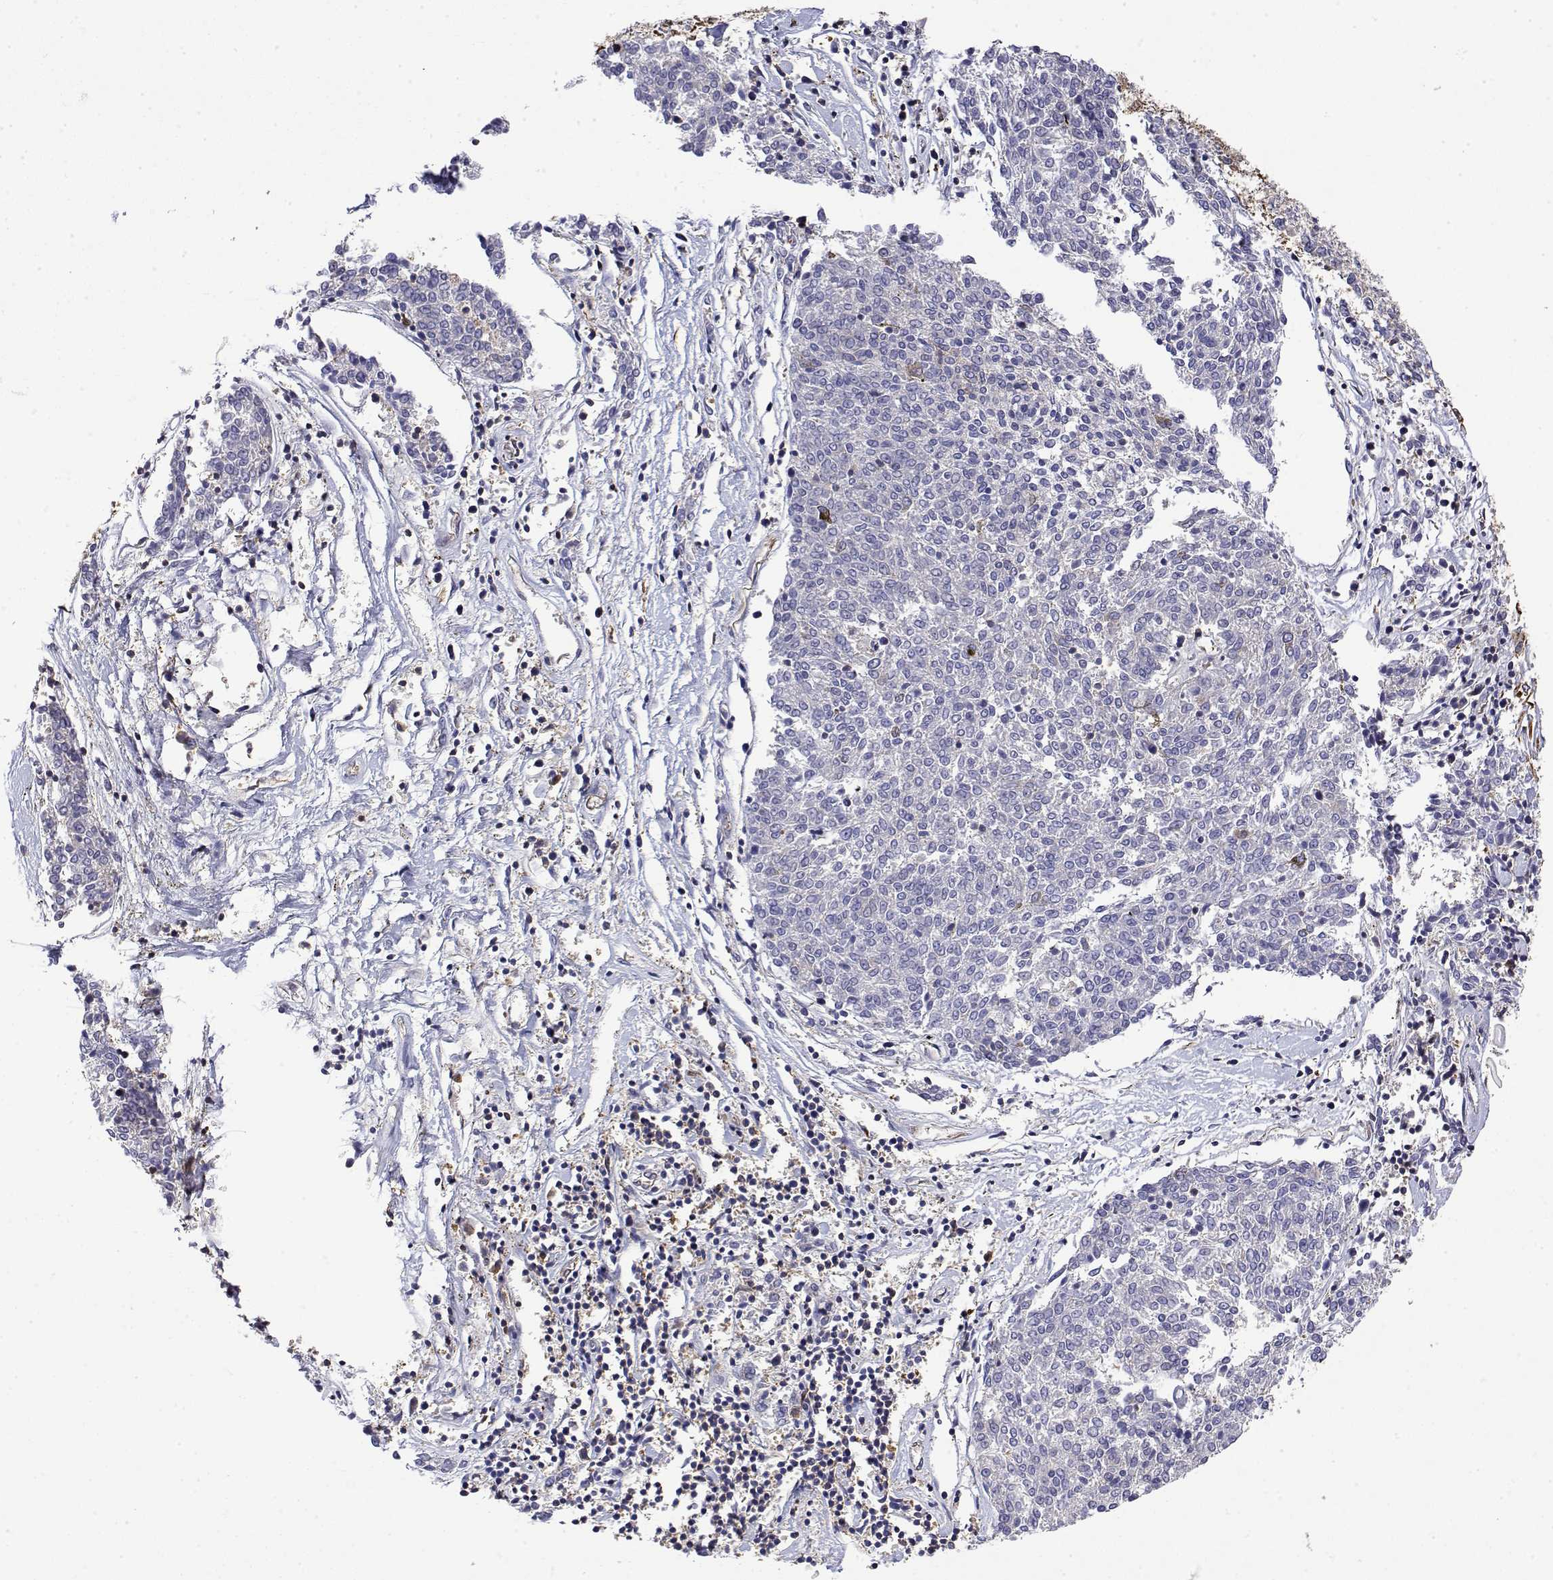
{"staining": {"intensity": "negative", "quantity": "none", "location": "none"}, "tissue": "melanoma", "cell_type": "Tumor cells", "image_type": "cancer", "snomed": [{"axis": "morphology", "description": "Malignant melanoma, NOS"}, {"axis": "topography", "description": "Skin"}], "caption": "This is an IHC photomicrograph of melanoma. There is no positivity in tumor cells.", "gene": "EEF1G", "patient": {"sex": "female", "age": 72}}